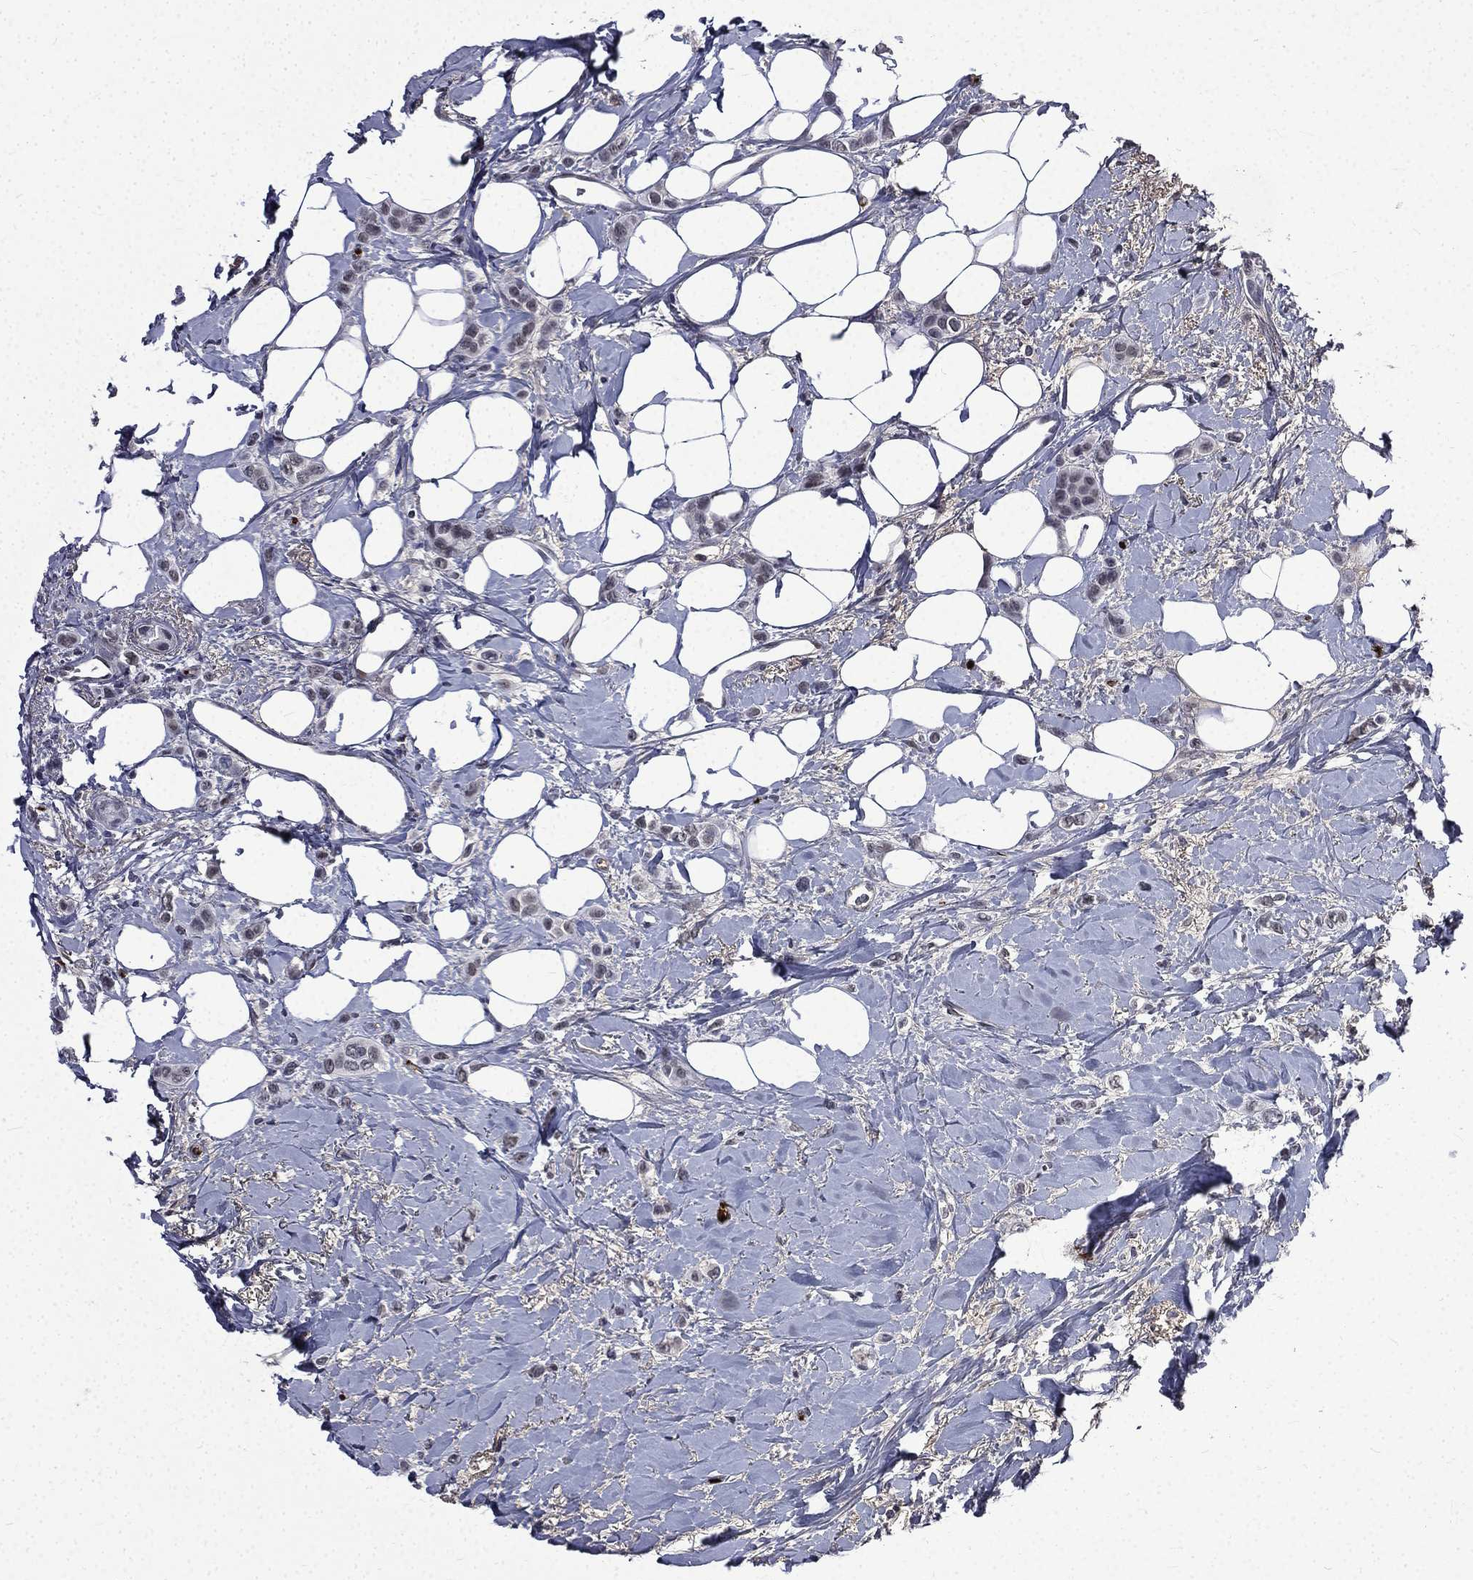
{"staining": {"intensity": "negative", "quantity": "none", "location": "none"}, "tissue": "breast cancer", "cell_type": "Tumor cells", "image_type": "cancer", "snomed": [{"axis": "morphology", "description": "Lobular carcinoma"}, {"axis": "topography", "description": "Breast"}], "caption": "This is an immunohistochemistry (IHC) photomicrograph of breast cancer (lobular carcinoma). There is no positivity in tumor cells.", "gene": "FGG", "patient": {"sex": "female", "age": 66}}